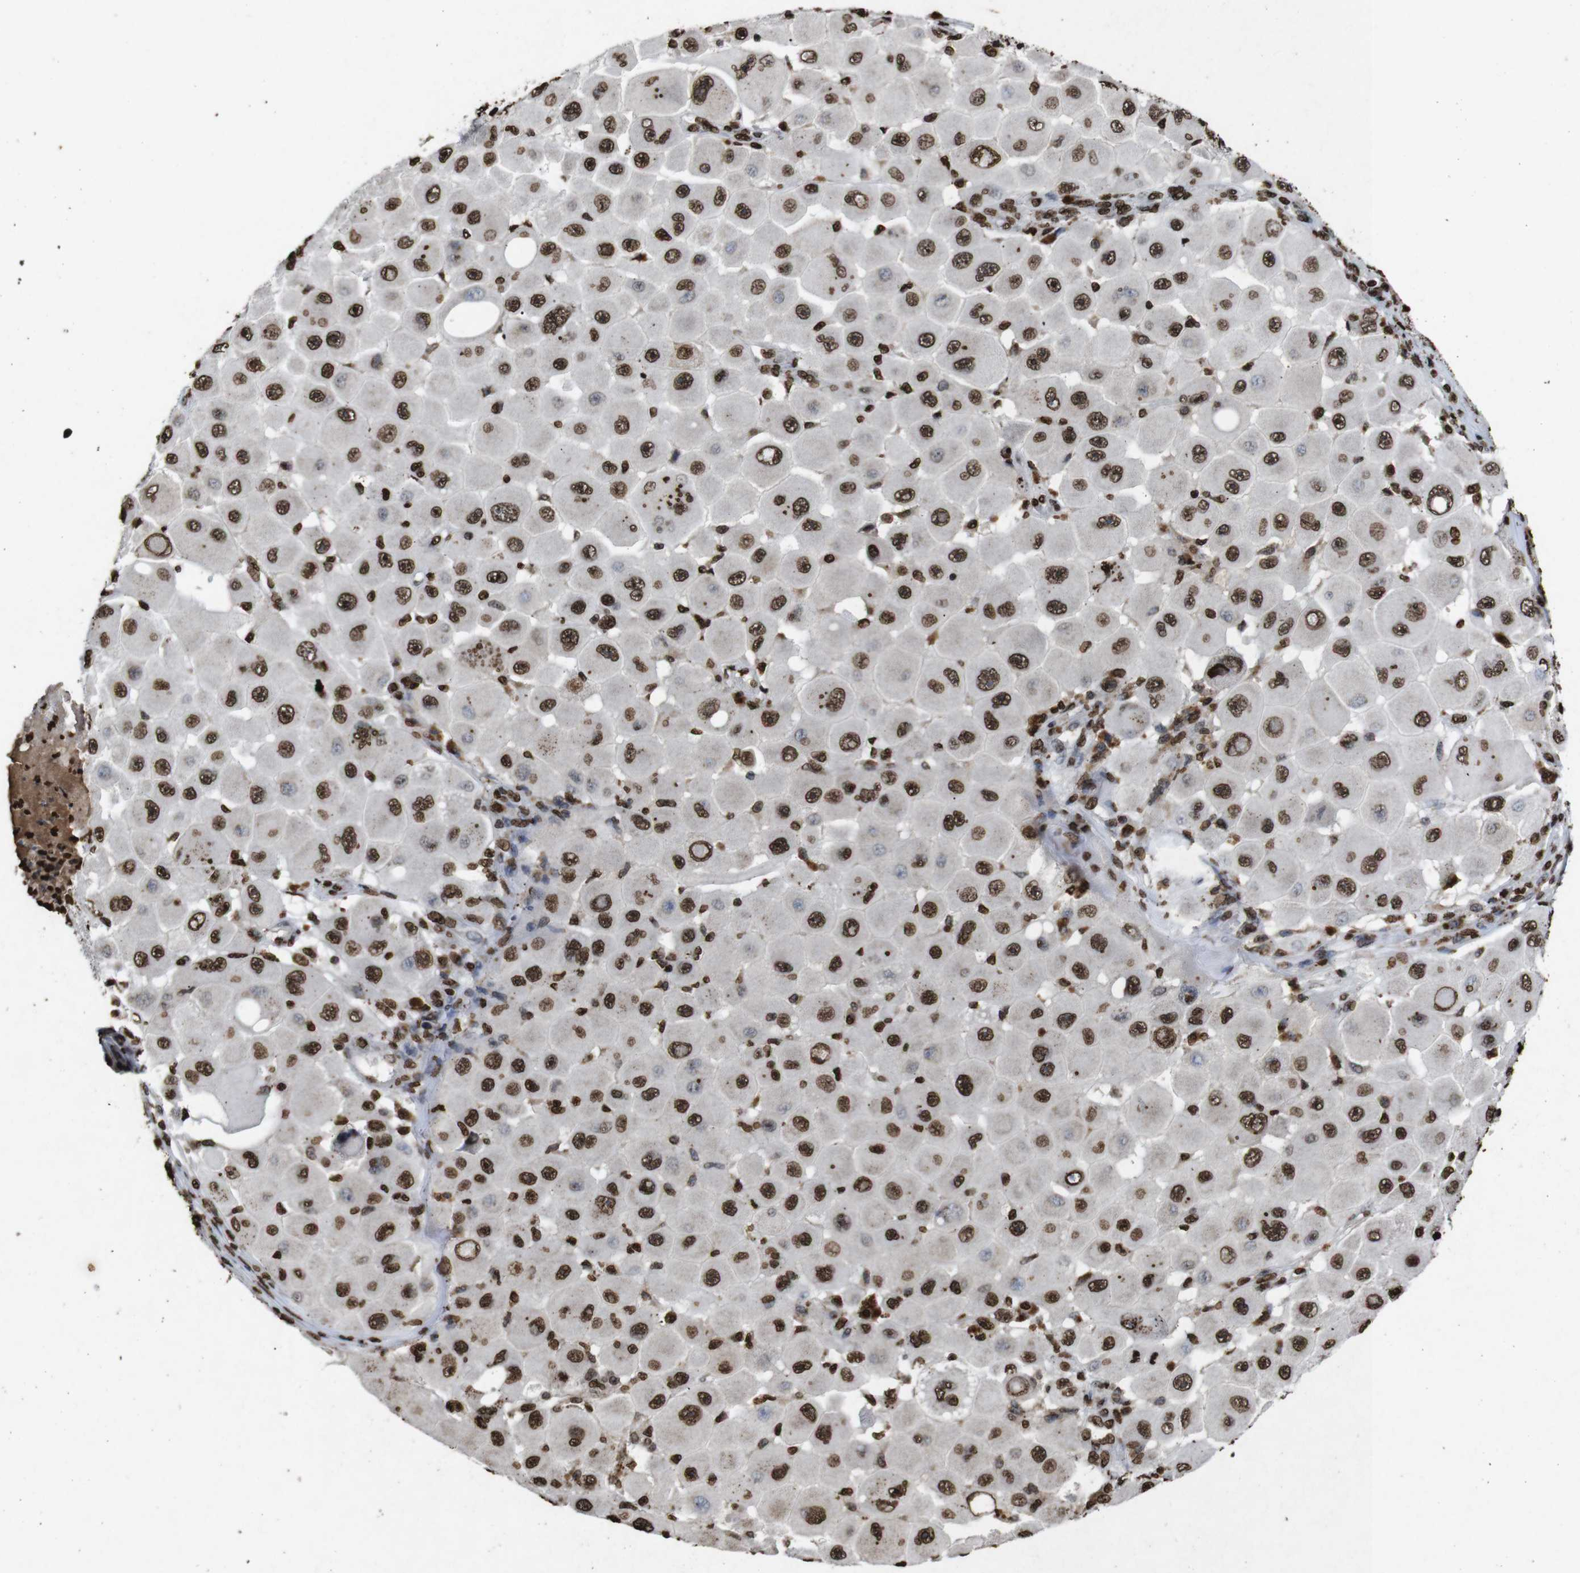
{"staining": {"intensity": "moderate", "quantity": ">75%", "location": "nuclear"}, "tissue": "melanoma", "cell_type": "Tumor cells", "image_type": "cancer", "snomed": [{"axis": "morphology", "description": "Malignant melanoma, NOS"}, {"axis": "topography", "description": "Skin"}], "caption": "Immunohistochemical staining of melanoma reveals medium levels of moderate nuclear expression in approximately >75% of tumor cells.", "gene": "MDM2", "patient": {"sex": "female", "age": 81}}